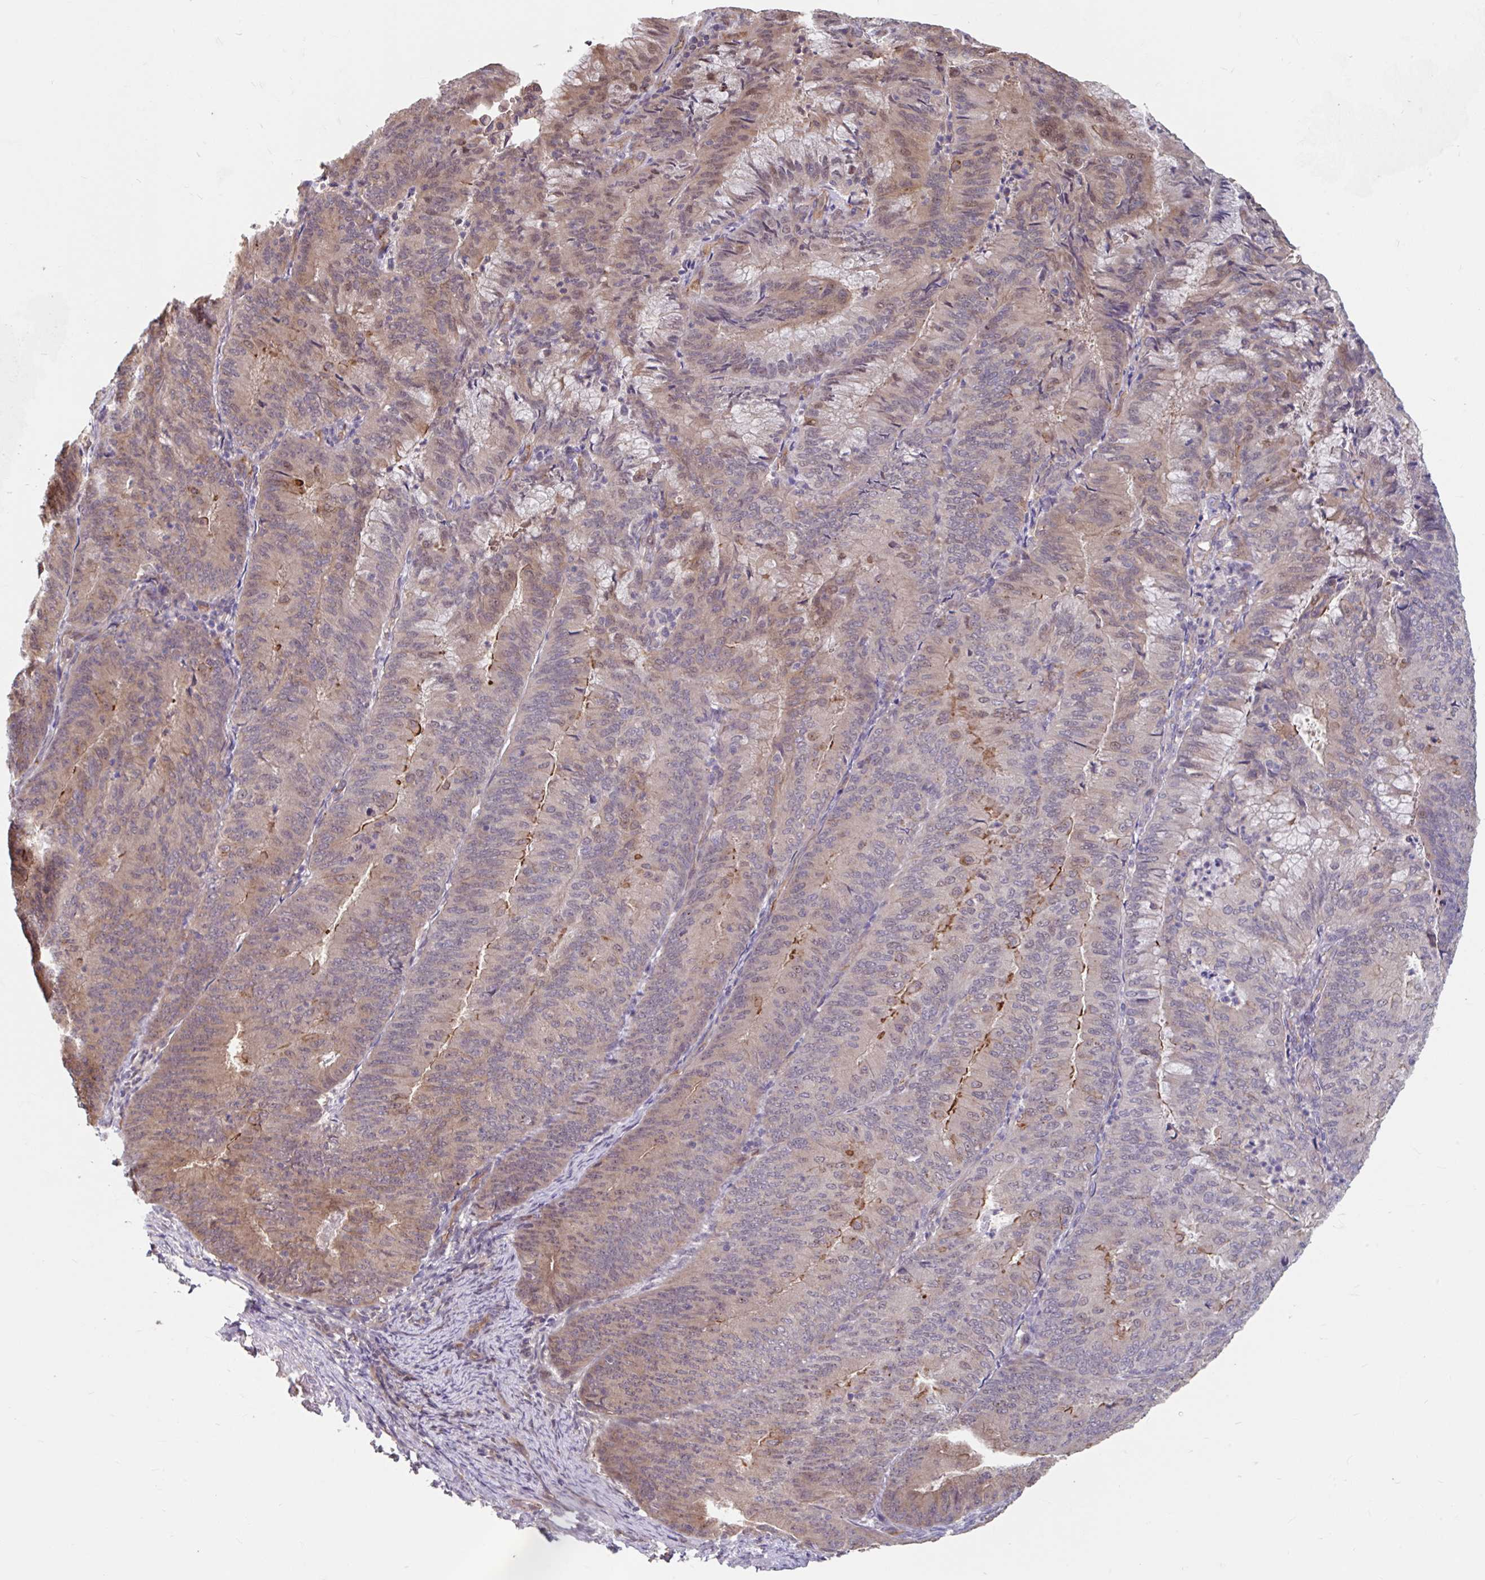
{"staining": {"intensity": "weak", "quantity": "<25%", "location": "cytoplasmic/membranous,nuclear"}, "tissue": "endometrial cancer", "cell_type": "Tumor cells", "image_type": "cancer", "snomed": [{"axis": "morphology", "description": "Adenocarcinoma, NOS"}, {"axis": "topography", "description": "Endometrium"}], "caption": "Protein analysis of adenocarcinoma (endometrial) exhibits no significant positivity in tumor cells.", "gene": "STYXL1", "patient": {"sex": "female", "age": 57}}